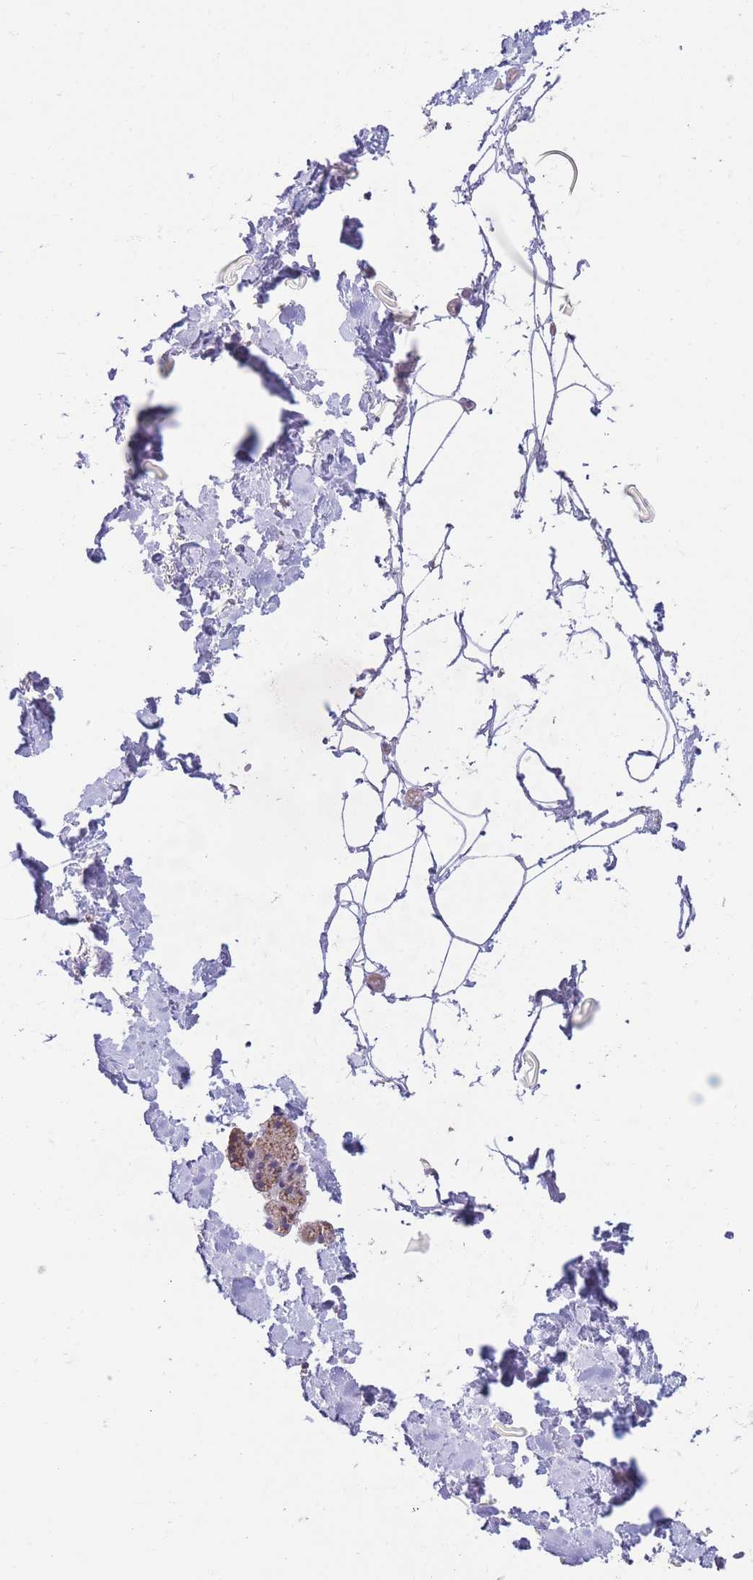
{"staining": {"intensity": "moderate", "quantity": "<25%", "location": "cytoplasmic/membranous"}, "tissue": "adipose tissue", "cell_type": "Adipocytes", "image_type": "normal", "snomed": [{"axis": "morphology", "description": "Normal tissue, NOS"}, {"axis": "topography", "description": "Salivary gland"}, {"axis": "topography", "description": "Peripheral nerve tissue"}], "caption": "IHC (DAB (3,3'-diaminobenzidine)) staining of benign adipose tissue displays moderate cytoplasmic/membranous protein staining in approximately <25% of adipocytes. (Brightfield microscopy of DAB IHC at high magnification).", "gene": "FKBP8", "patient": {"sex": "male", "age": 38}}